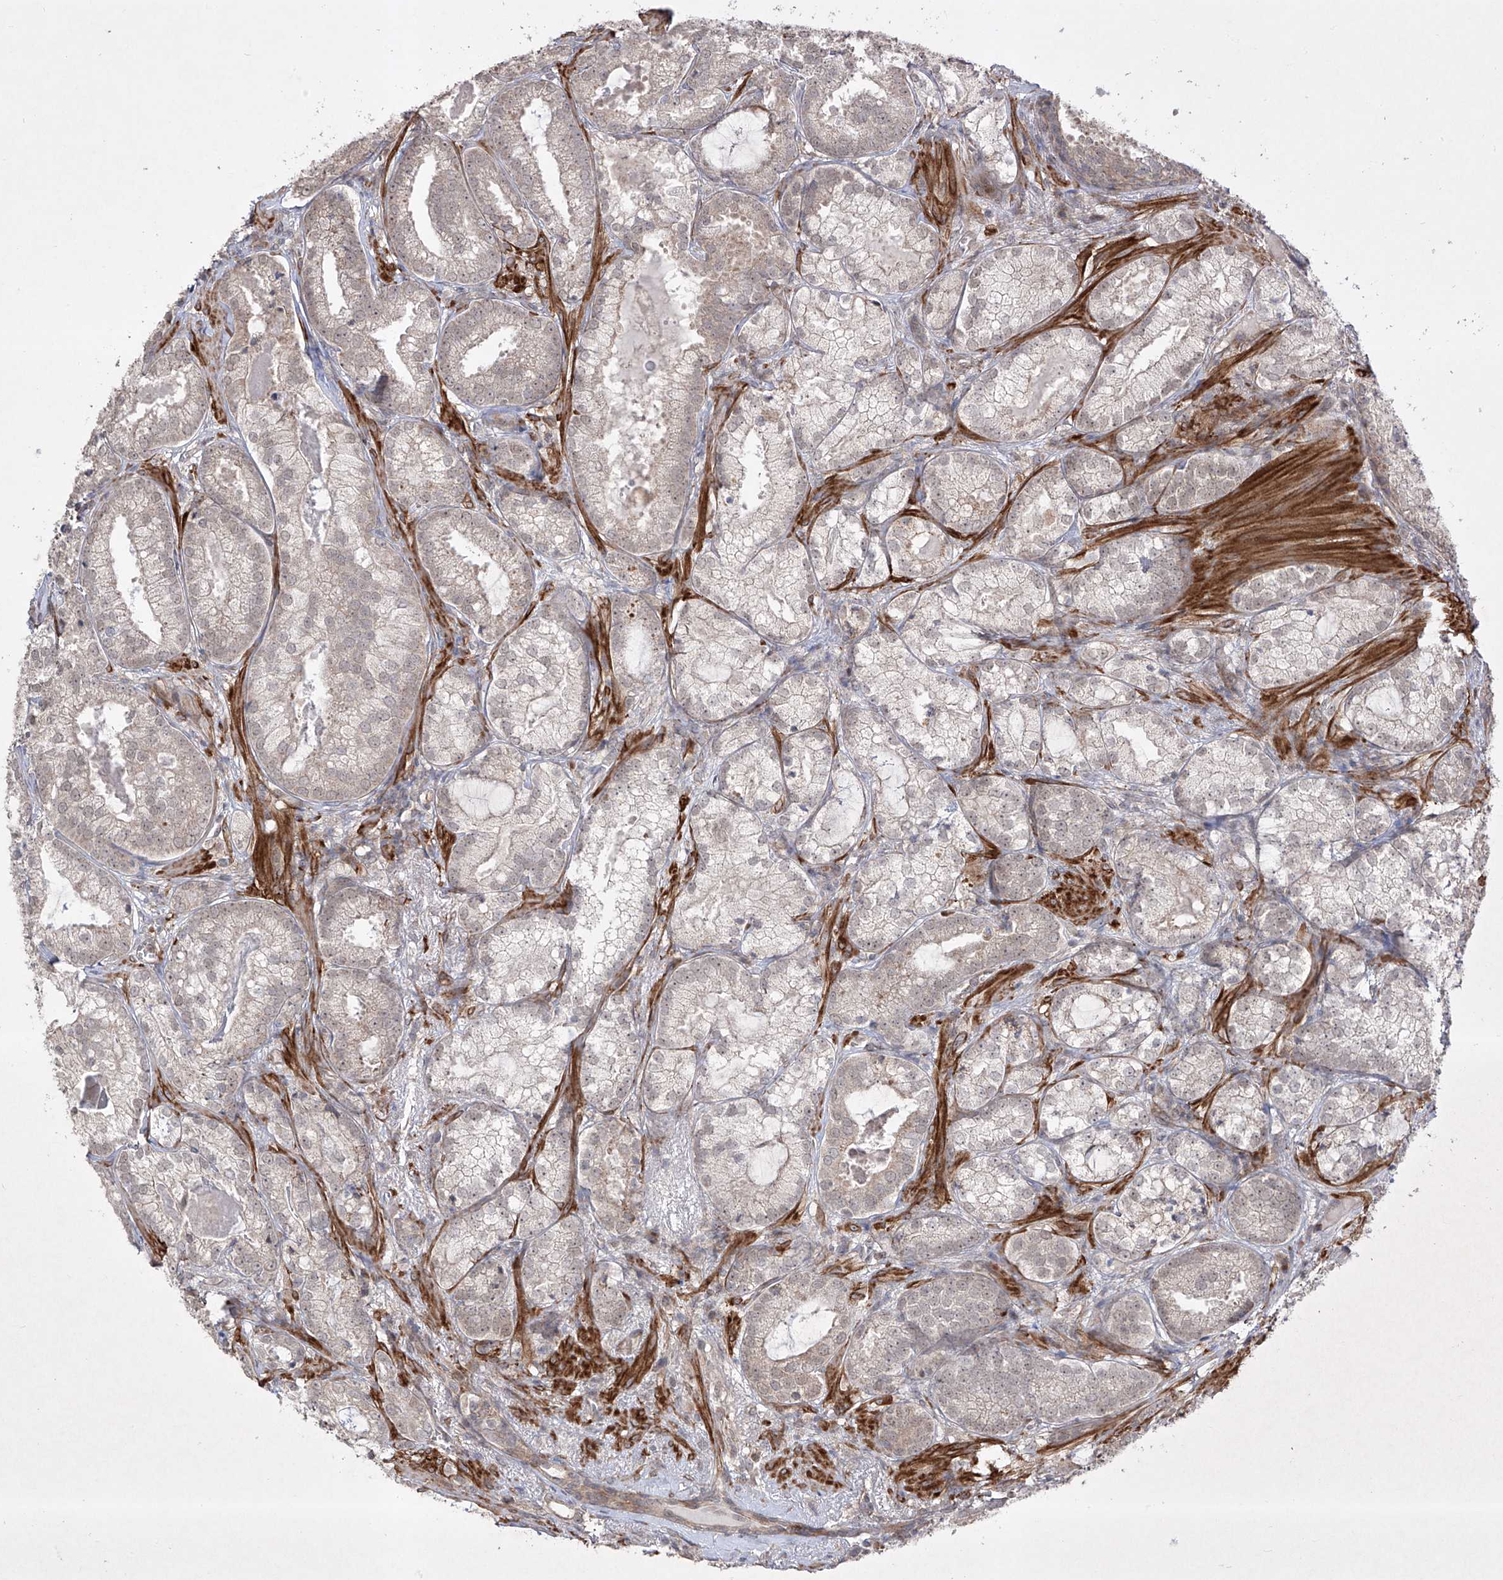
{"staining": {"intensity": "weak", "quantity": "<25%", "location": "cytoplasmic/membranous"}, "tissue": "prostate cancer", "cell_type": "Tumor cells", "image_type": "cancer", "snomed": [{"axis": "morphology", "description": "Normal morphology"}, {"axis": "morphology", "description": "Adenocarcinoma, Low grade"}, {"axis": "topography", "description": "Prostate"}], "caption": "A photomicrograph of prostate cancer (low-grade adenocarcinoma) stained for a protein shows no brown staining in tumor cells.", "gene": "KDM1B", "patient": {"sex": "male", "age": 72}}